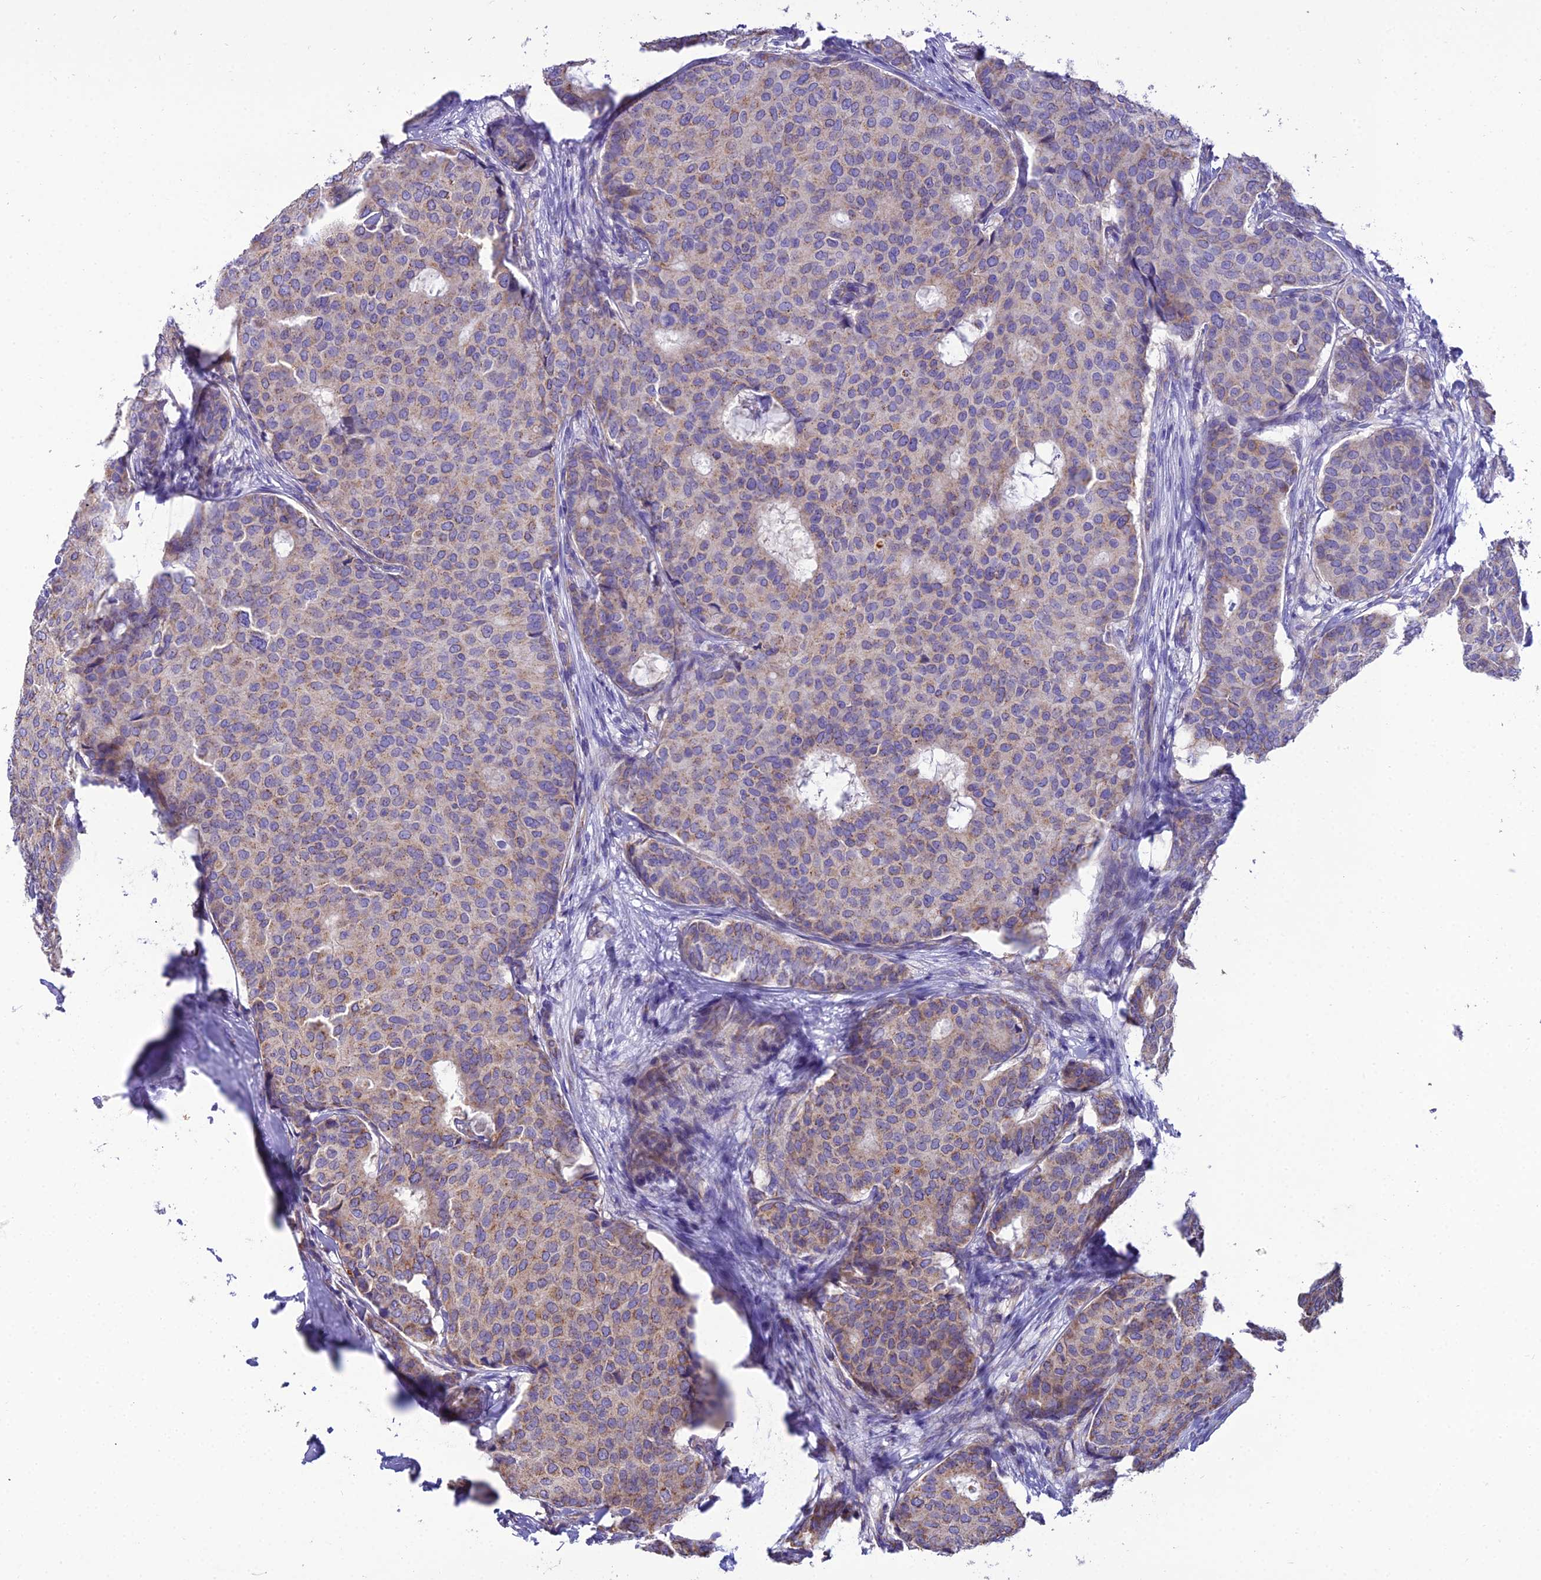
{"staining": {"intensity": "weak", "quantity": "25%-75%", "location": "cytoplasmic/membranous"}, "tissue": "breast cancer", "cell_type": "Tumor cells", "image_type": "cancer", "snomed": [{"axis": "morphology", "description": "Duct carcinoma"}, {"axis": "topography", "description": "Breast"}], "caption": "Infiltrating ductal carcinoma (breast) stained for a protein (brown) shows weak cytoplasmic/membranous positive expression in about 25%-75% of tumor cells.", "gene": "GPD1", "patient": {"sex": "female", "age": 75}}